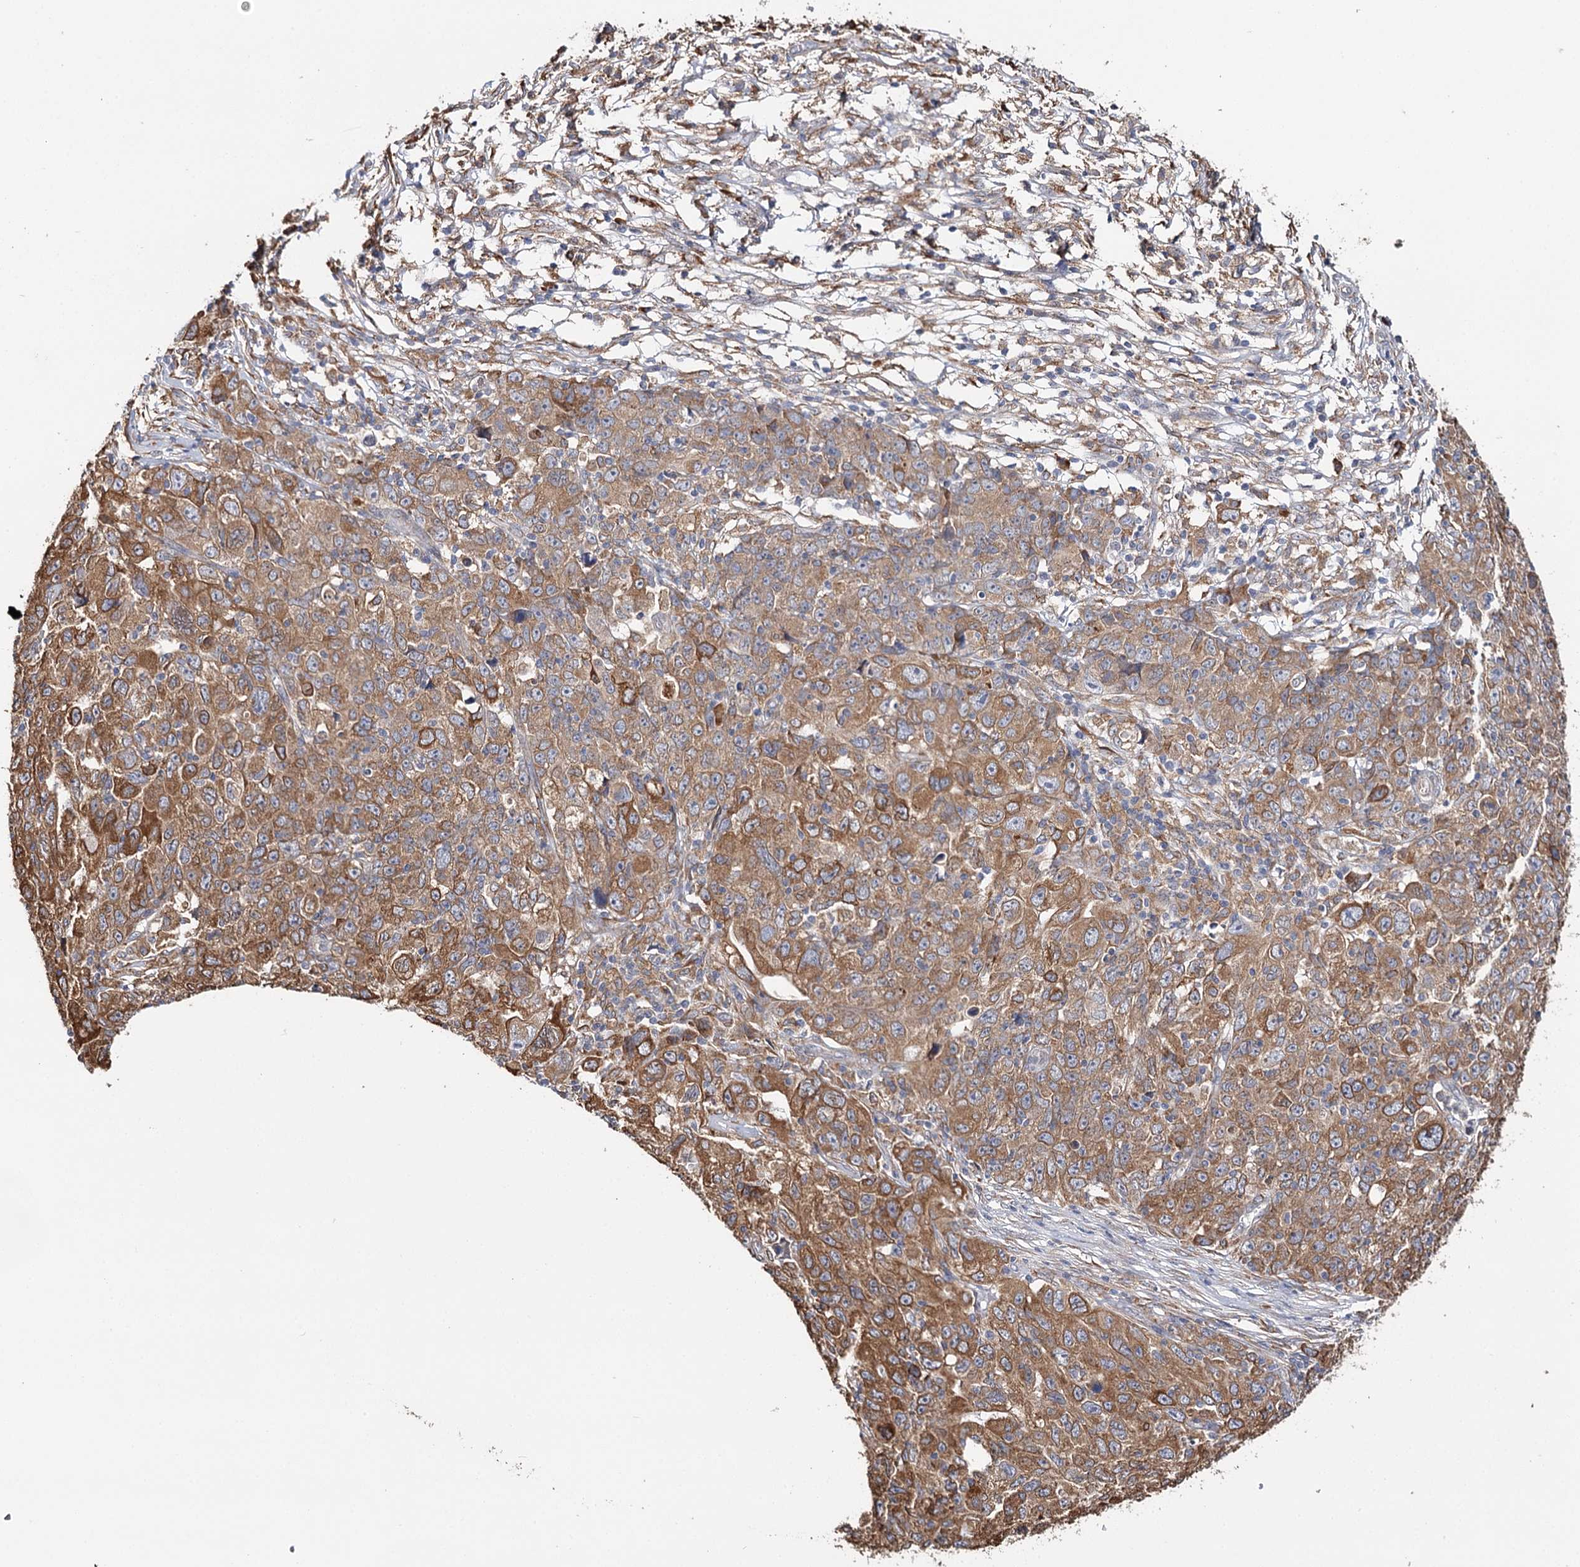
{"staining": {"intensity": "strong", "quantity": ">75%", "location": "cytoplasmic/membranous"}, "tissue": "ovarian cancer", "cell_type": "Tumor cells", "image_type": "cancer", "snomed": [{"axis": "morphology", "description": "Carcinoma, endometroid"}, {"axis": "topography", "description": "Ovary"}], "caption": "The immunohistochemical stain labels strong cytoplasmic/membranous expression in tumor cells of ovarian endometroid carcinoma tissue.", "gene": "VEGFA", "patient": {"sex": "female", "age": 42}}